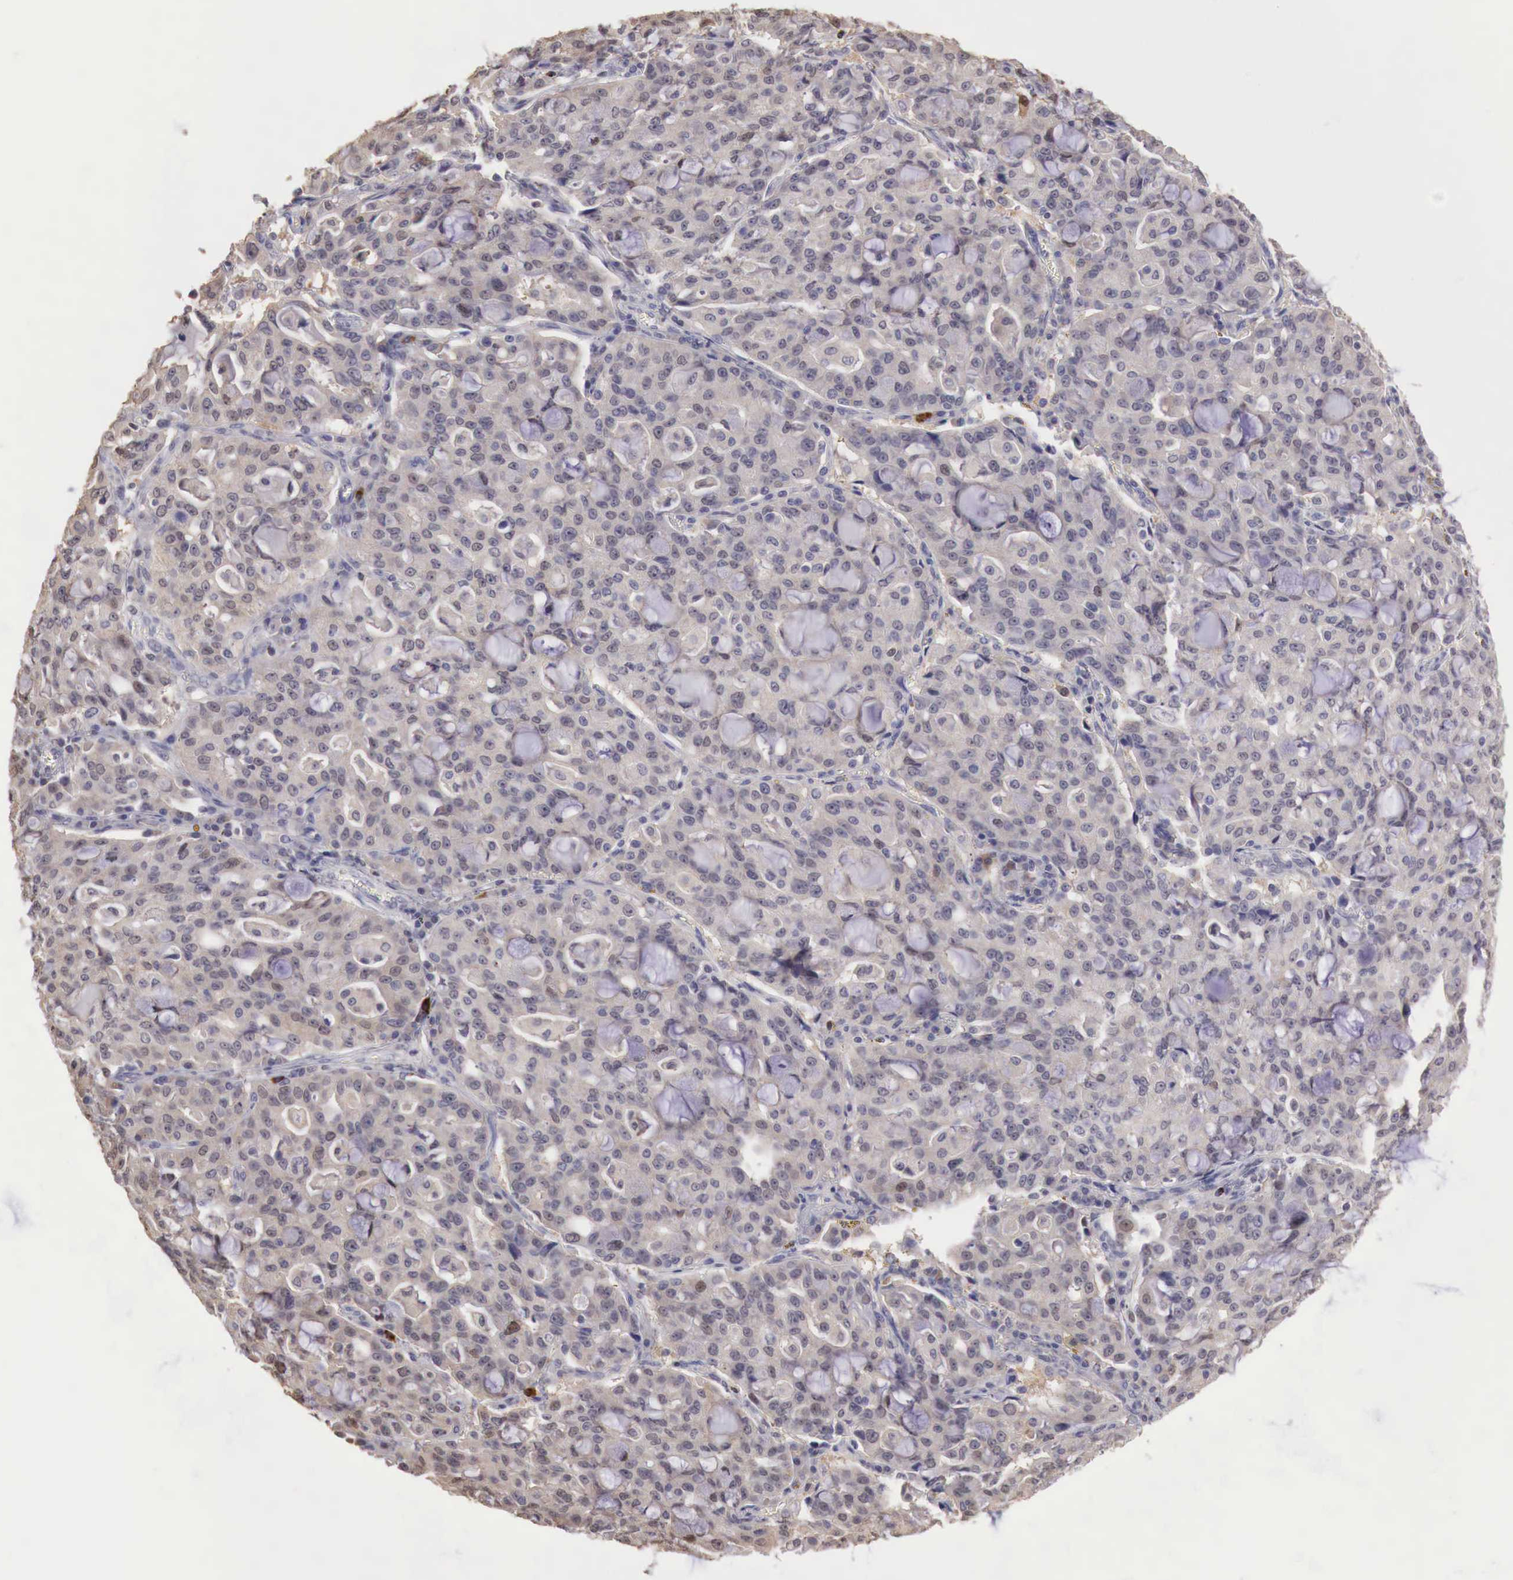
{"staining": {"intensity": "weak", "quantity": ">75%", "location": "cytoplasmic/membranous"}, "tissue": "lung cancer", "cell_type": "Tumor cells", "image_type": "cancer", "snomed": [{"axis": "morphology", "description": "Adenocarcinoma, NOS"}, {"axis": "topography", "description": "Lung"}], "caption": "Protein expression analysis of lung cancer (adenocarcinoma) exhibits weak cytoplasmic/membranous staining in about >75% of tumor cells.", "gene": "TBC1D9", "patient": {"sex": "female", "age": 44}}